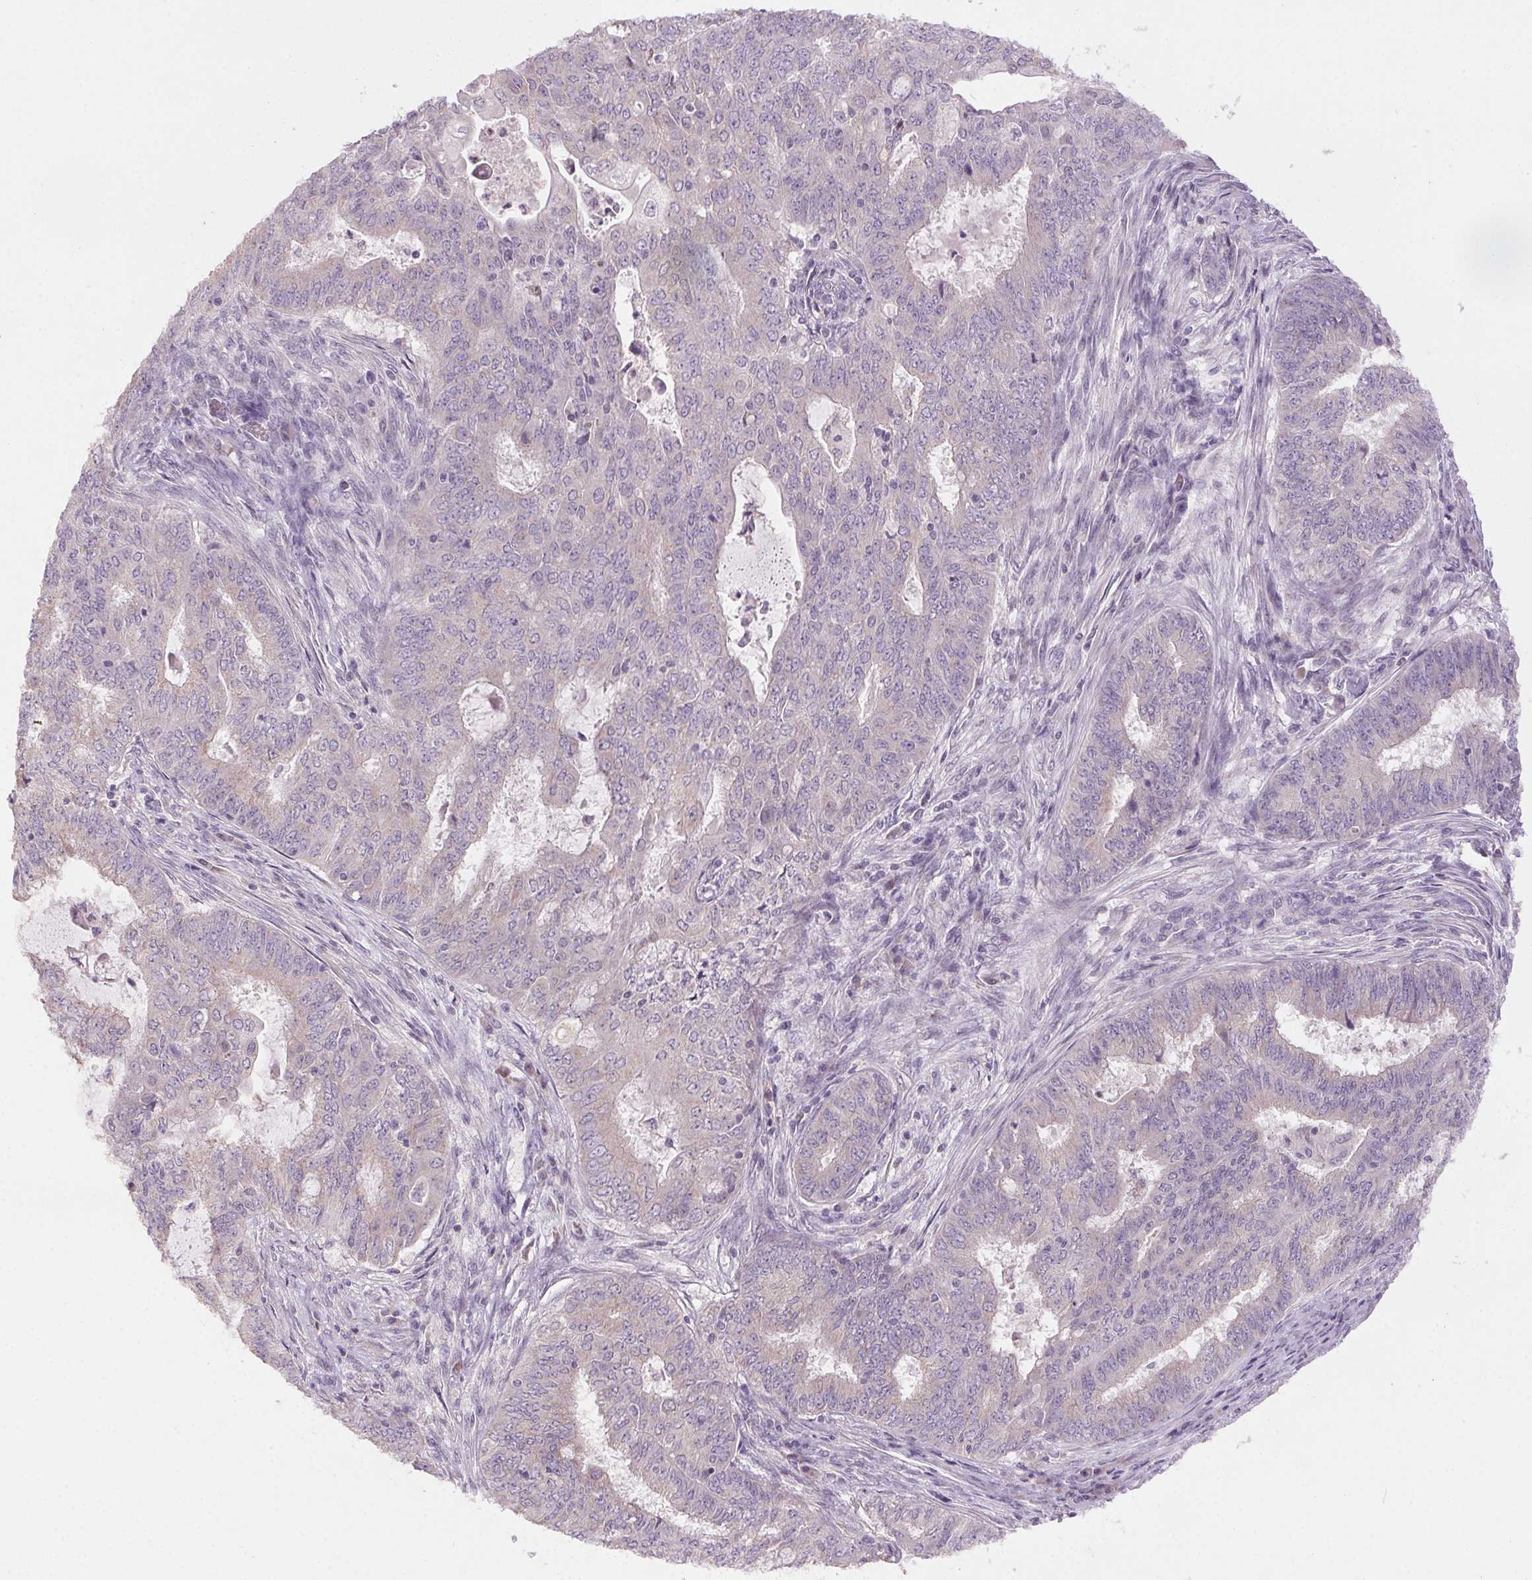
{"staining": {"intensity": "negative", "quantity": "none", "location": "none"}, "tissue": "endometrial cancer", "cell_type": "Tumor cells", "image_type": "cancer", "snomed": [{"axis": "morphology", "description": "Adenocarcinoma, NOS"}, {"axis": "topography", "description": "Endometrium"}], "caption": "A photomicrograph of endometrial cancer (adenocarcinoma) stained for a protein reveals no brown staining in tumor cells.", "gene": "SPACA9", "patient": {"sex": "female", "age": 62}}